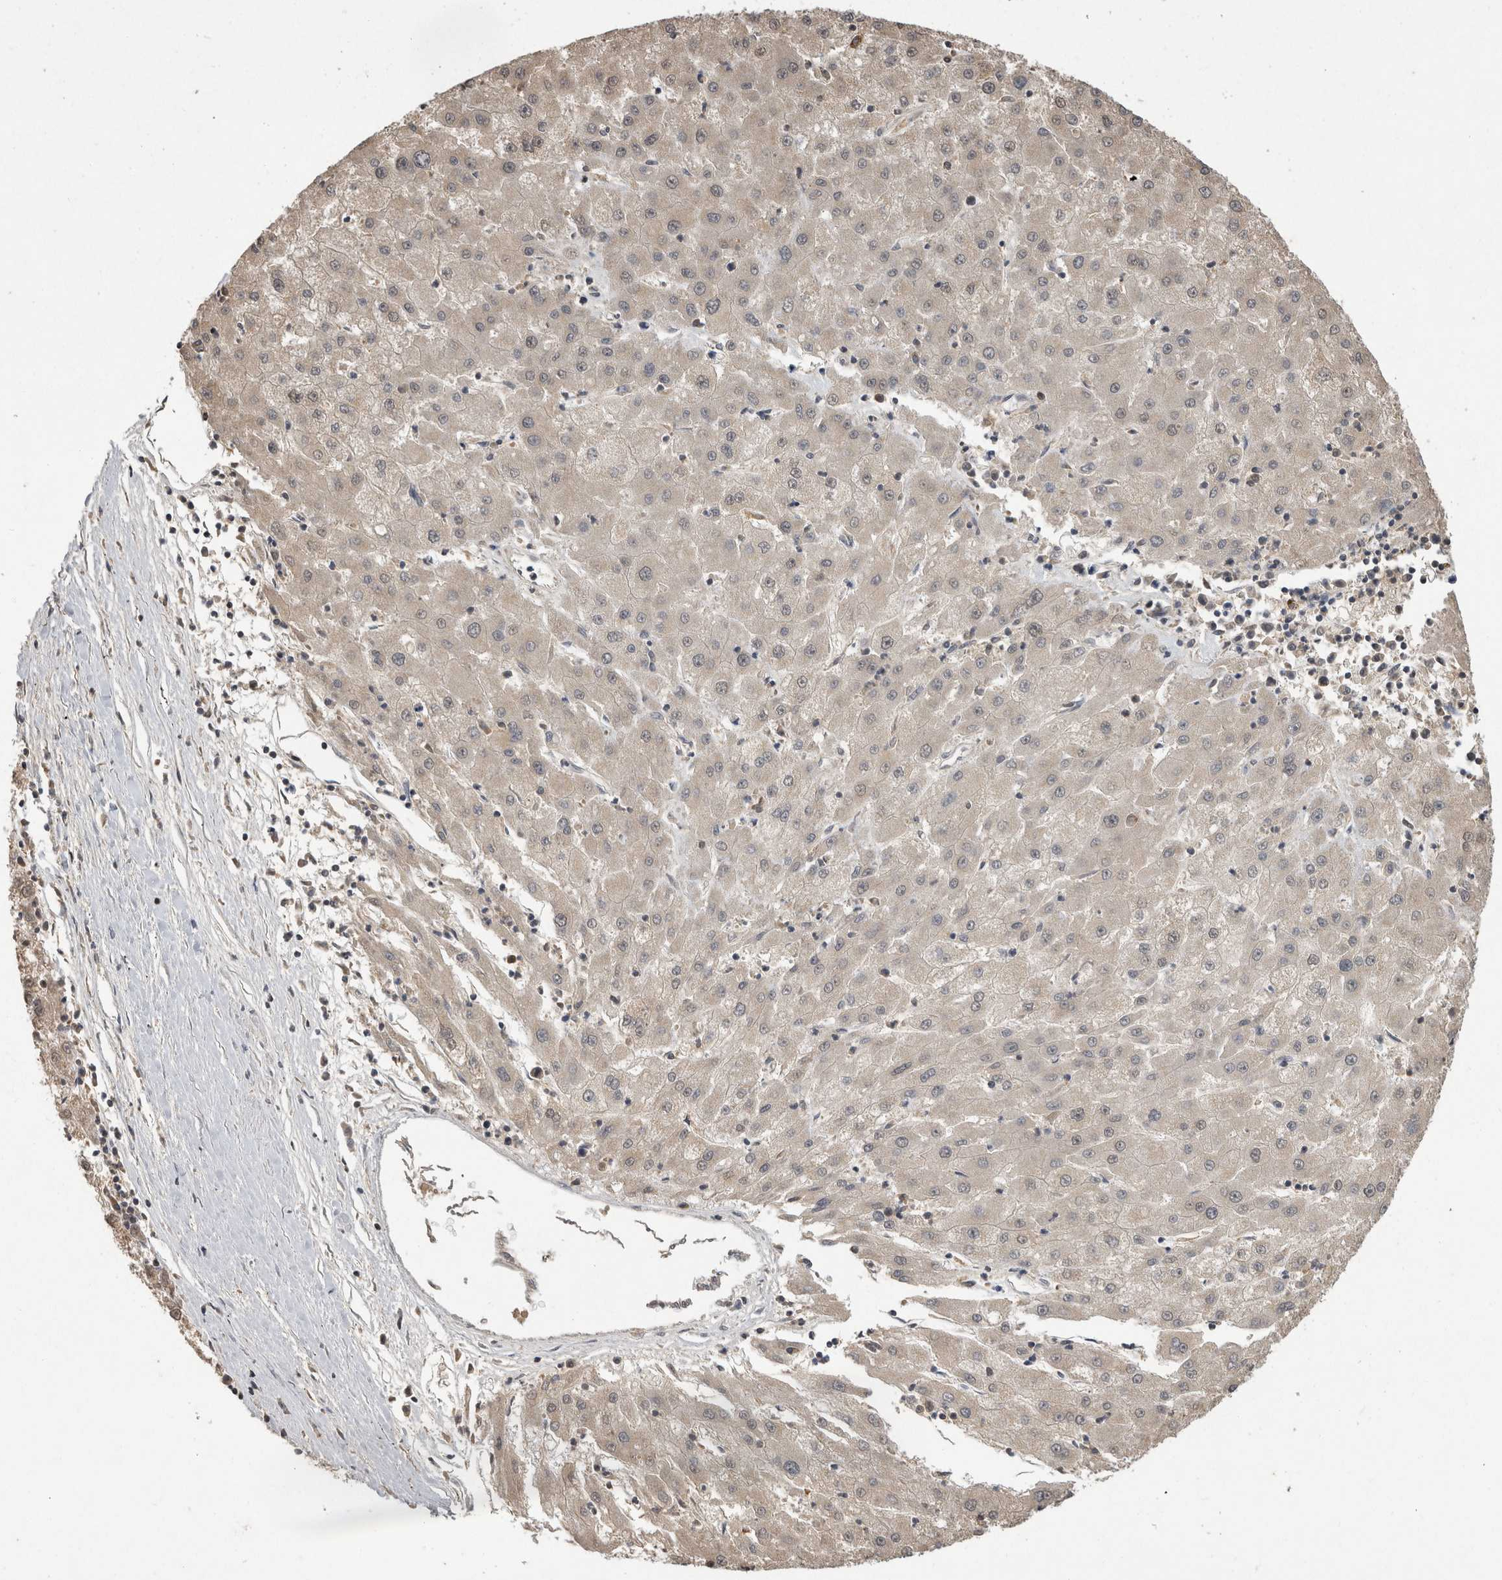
{"staining": {"intensity": "weak", "quantity": "<25%", "location": "cytoplasmic/membranous"}, "tissue": "liver cancer", "cell_type": "Tumor cells", "image_type": "cancer", "snomed": [{"axis": "morphology", "description": "Carcinoma, Hepatocellular, NOS"}, {"axis": "topography", "description": "Liver"}], "caption": "IHC micrograph of human liver cancer stained for a protein (brown), which demonstrates no expression in tumor cells.", "gene": "PREP", "patient": {"sex": "male", "age": 72}}